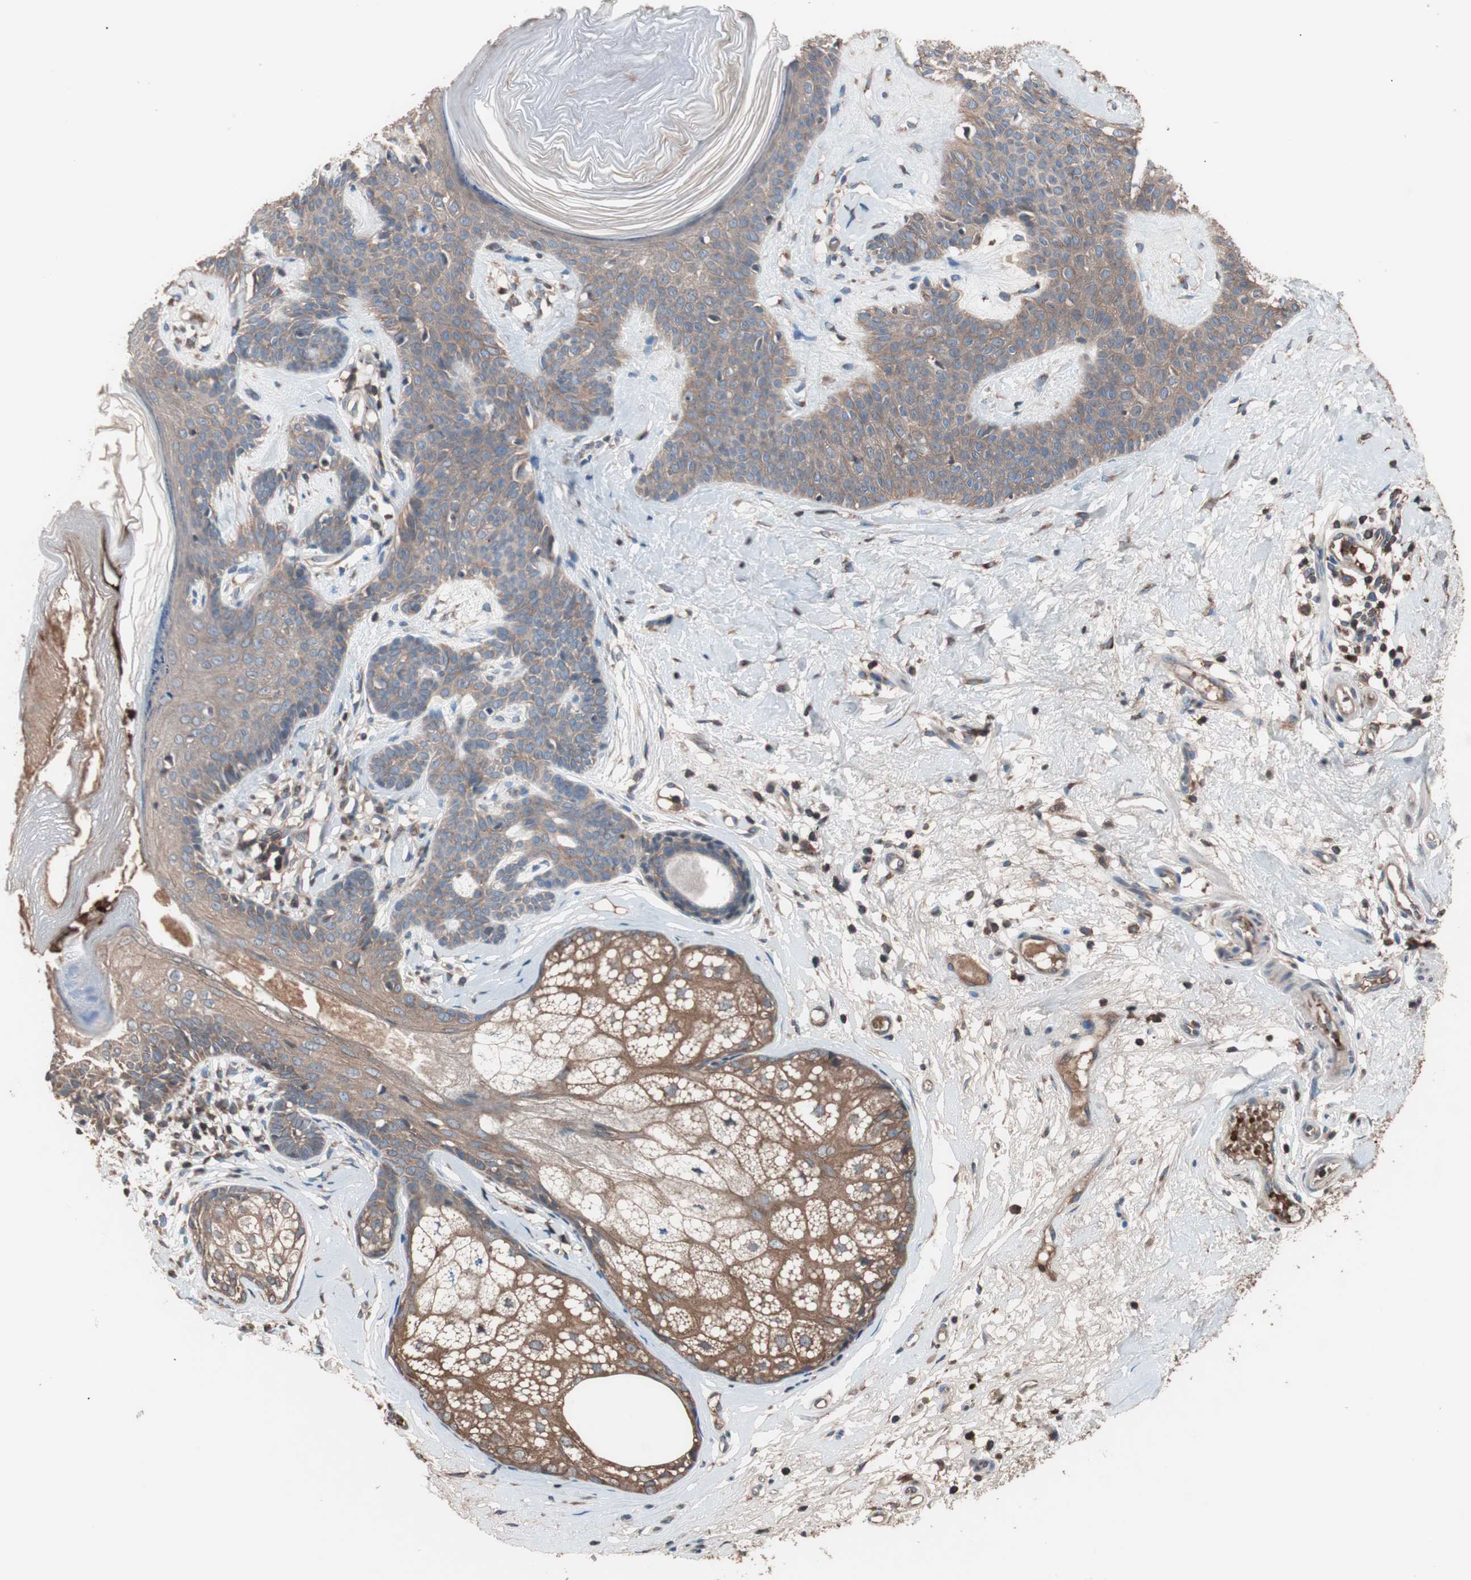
{"staining": {"intensity": "moderate", "quantity": ">75%", "location": "cytoplasmic/membranous"}, "tissue": "skin cancer", "cell_type": "Tumor cells", "image_type": "cancer", "snomed": [{"axis": "morphology", "description": "Developmental malformation"}, {"axis": "morphology", "description": "Basal cell carcinoma"}, {"axis": "topography", "description": "Skin"}], "caption": "This histopathology image exhibits basal cell carcinoma (skin) stained with IHC to label a protein in brown. The cytoplasmic/membranous of tumor cells show moderate positivity for the protein. Nuclei are counter-stained blue.", "gene": "GLYCTK", "patient": {"sex": "female", "age": 62}}